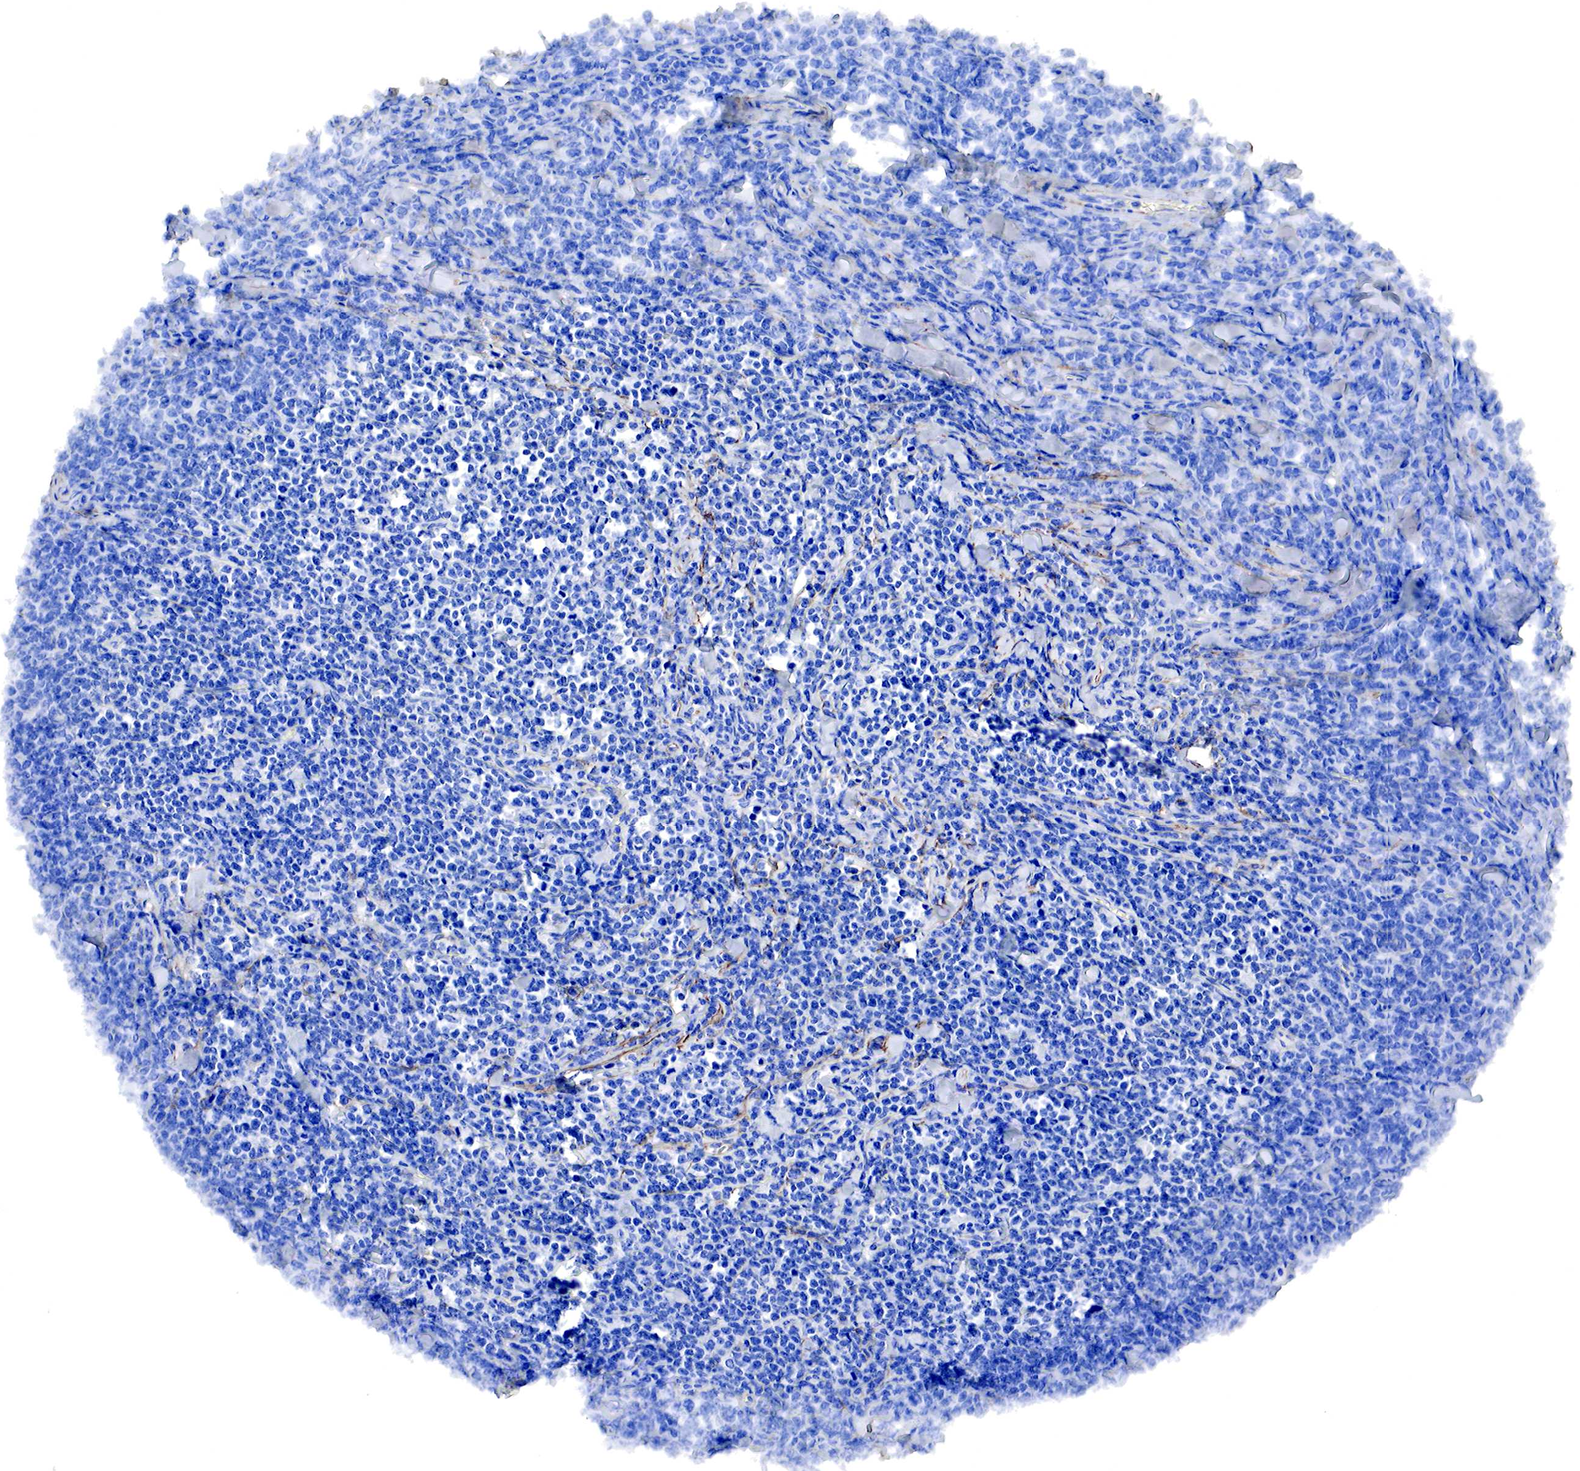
{"staining": {"intensity": "negative", "quantity": "none", "location": "none"}, "tissue": "lymphoma", "cell_type": "Tumor cells", "image_type": "cancer", "snomed": [{"axis": "morphology", "description": "Malignant lymphoma, non-Hodgkin's type, High grade"}, {"axis": "topography", "description": "Small intestine"}, {"axis": "topography", "description": "Colon"}], "caption": "High-grade malignant lymphoma, non-Hodgkin's type stained for a protein using immunohistochemistry (IHC) exhibits no positivity tumor cells.", "gene": "TPM1", "patient": {"sex": "male", "age": 8}}